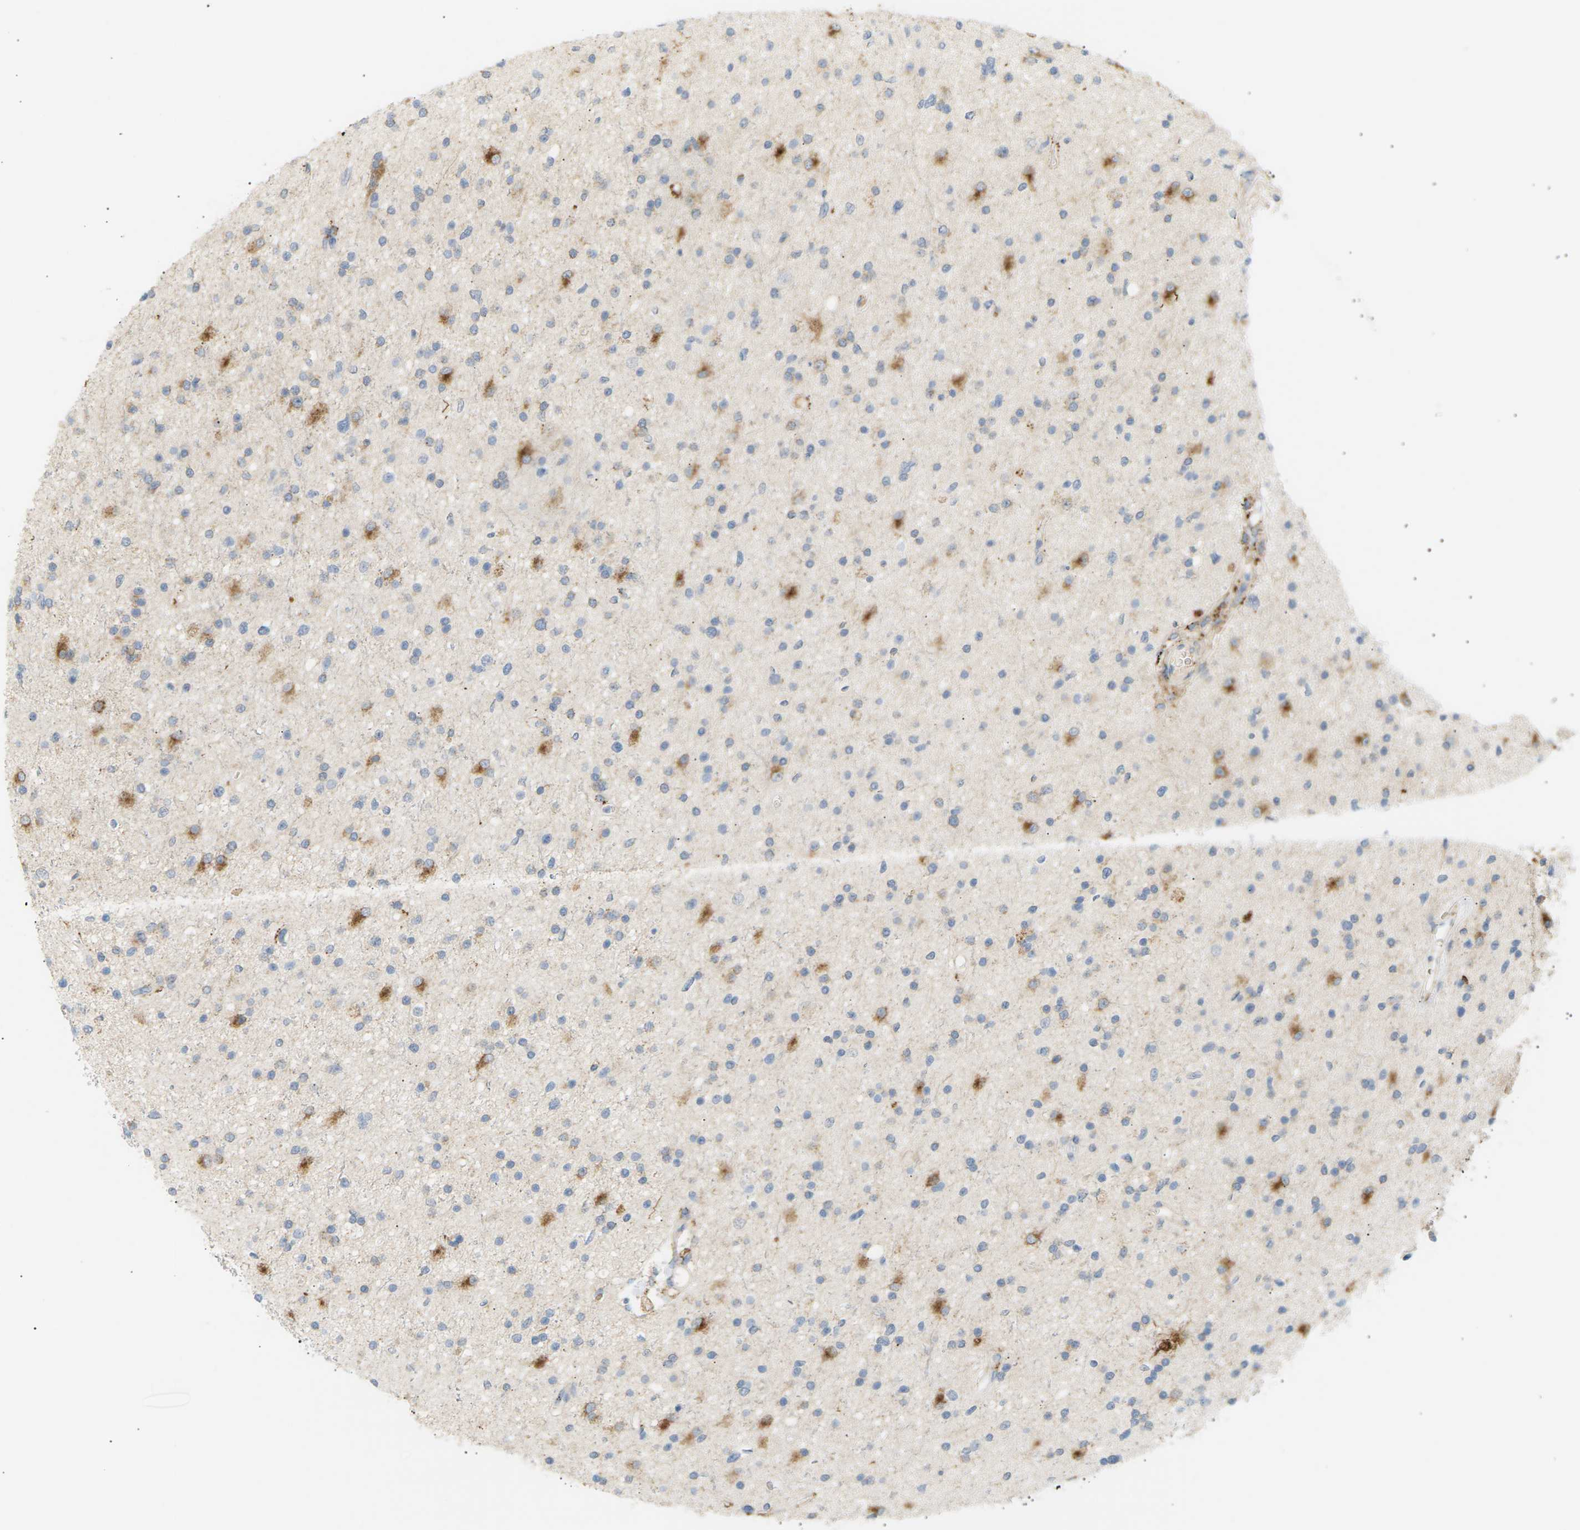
{"staining": {"intensity": "moderate", "quantity": "<25%", "location": "cytoplasmic/membranous"}, "tissue": "glioma", "cell_type": "Tumor cells", "image_type": "cancer", "snomed": [{"axis": "morphology", "description": "Glioma, malignant, High grade"}, {"axis": "topography", "description": "Brain"}], "caption": "A micrograph of human malignant glioma (high-grade) stained for a protein shows moderate cytoplasmic/membranous brown staining in tumor cells. (Stains: DAB in brown, nuclei in blue, Microscopy: brightfield microscopy at high magnification).", "gene": "CLU", "patient": {"sex": "male", "age": 33}}